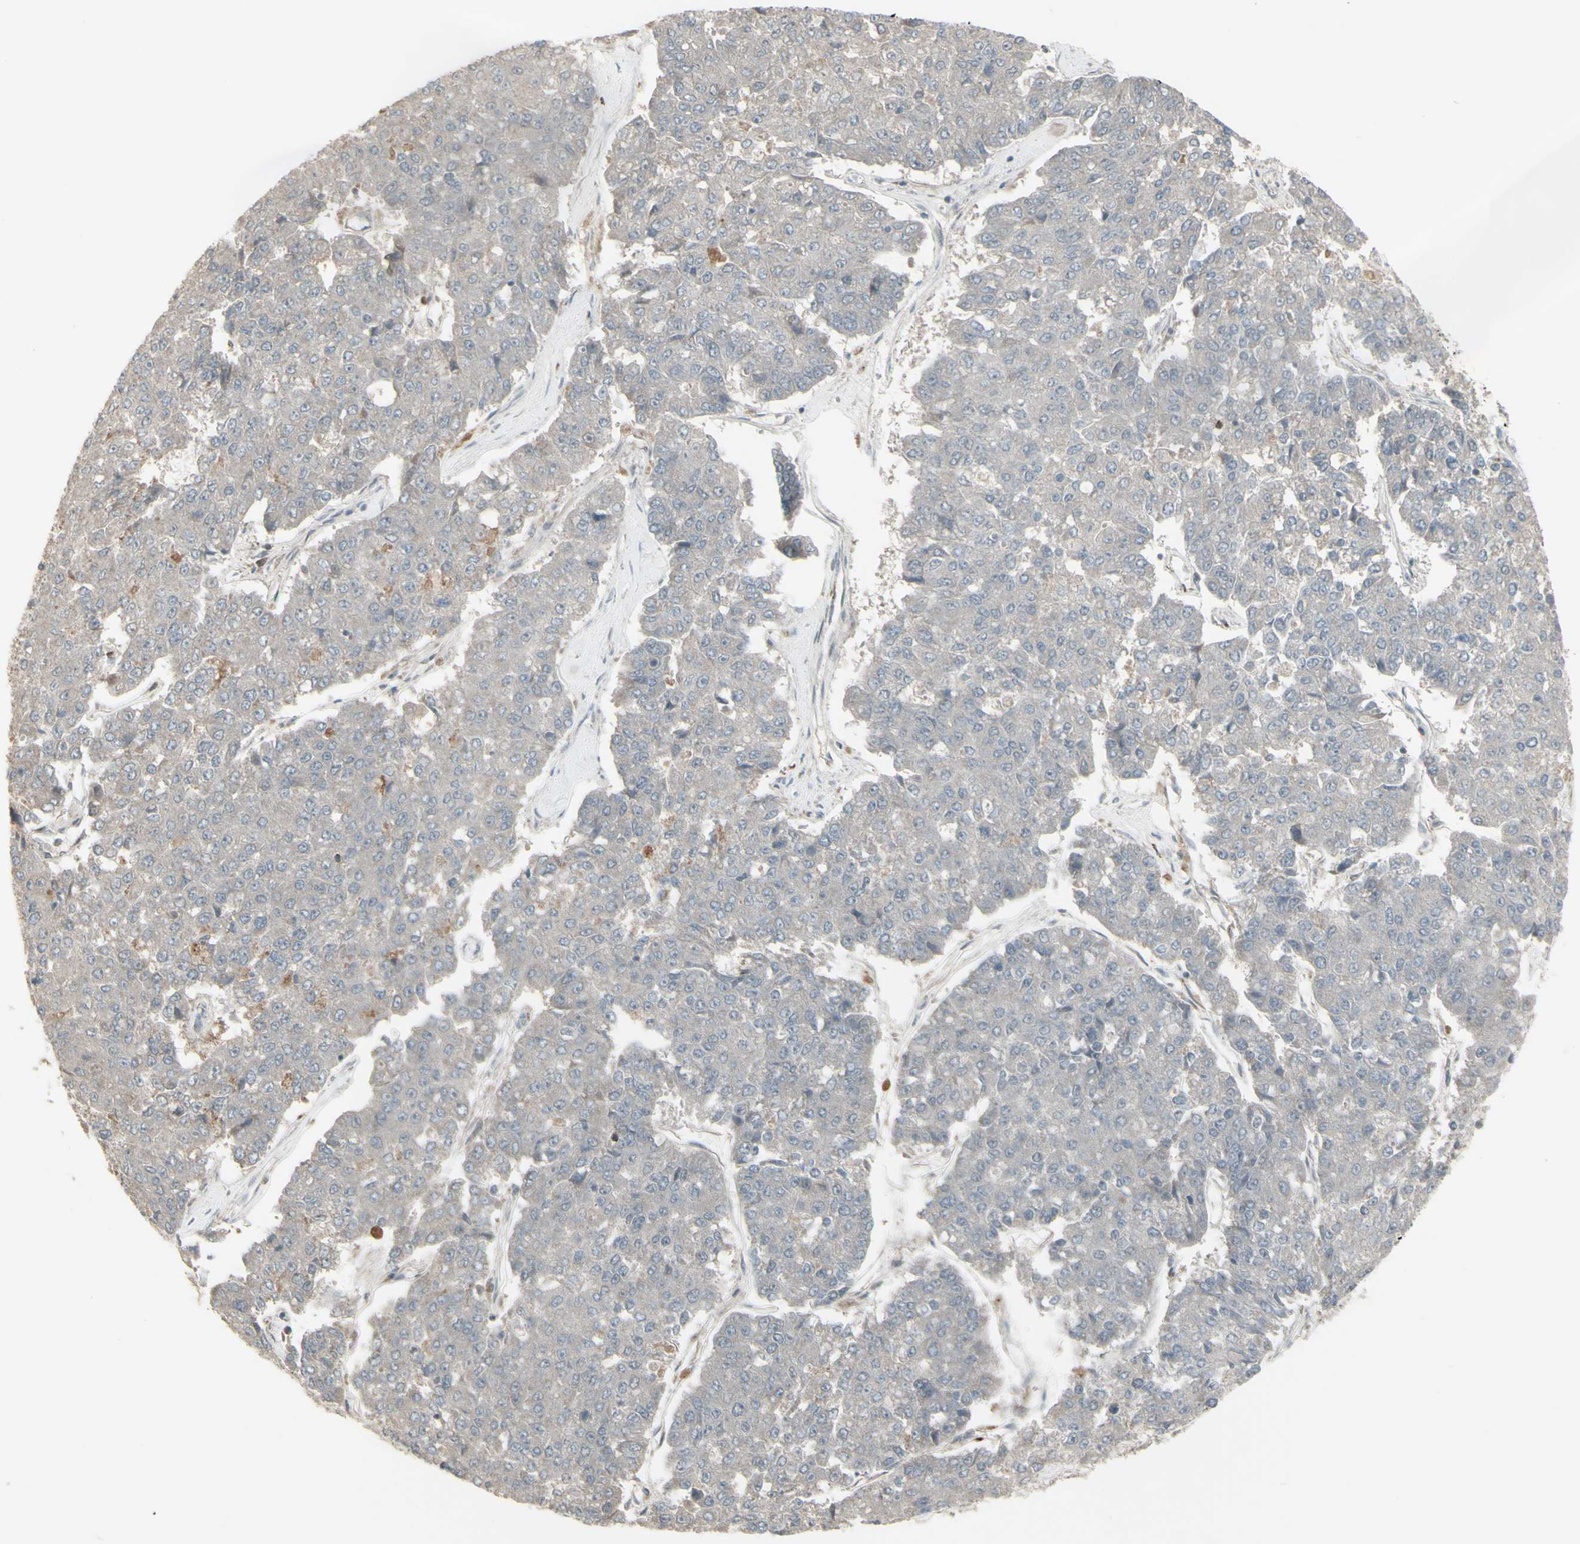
{"staining": {"intensity": "negative", "quantity": "none", "location": "none"}, "tissue": "pancreatic cancer", "cell_type": "Tumor cells", "image_type": "cancer", "snomed": [{"axis": "morphology", "description": "Adenocarcinoma, NOS"}, {"axis": "topography", "description": "Pancreas"}], "caption": "A micrograph of pancreatic adenocarcinoma stained for a protein exhibits no brown staining in tumor cells.", "gene": "CSK", "patient": {"sex": "male", "age": 50}}